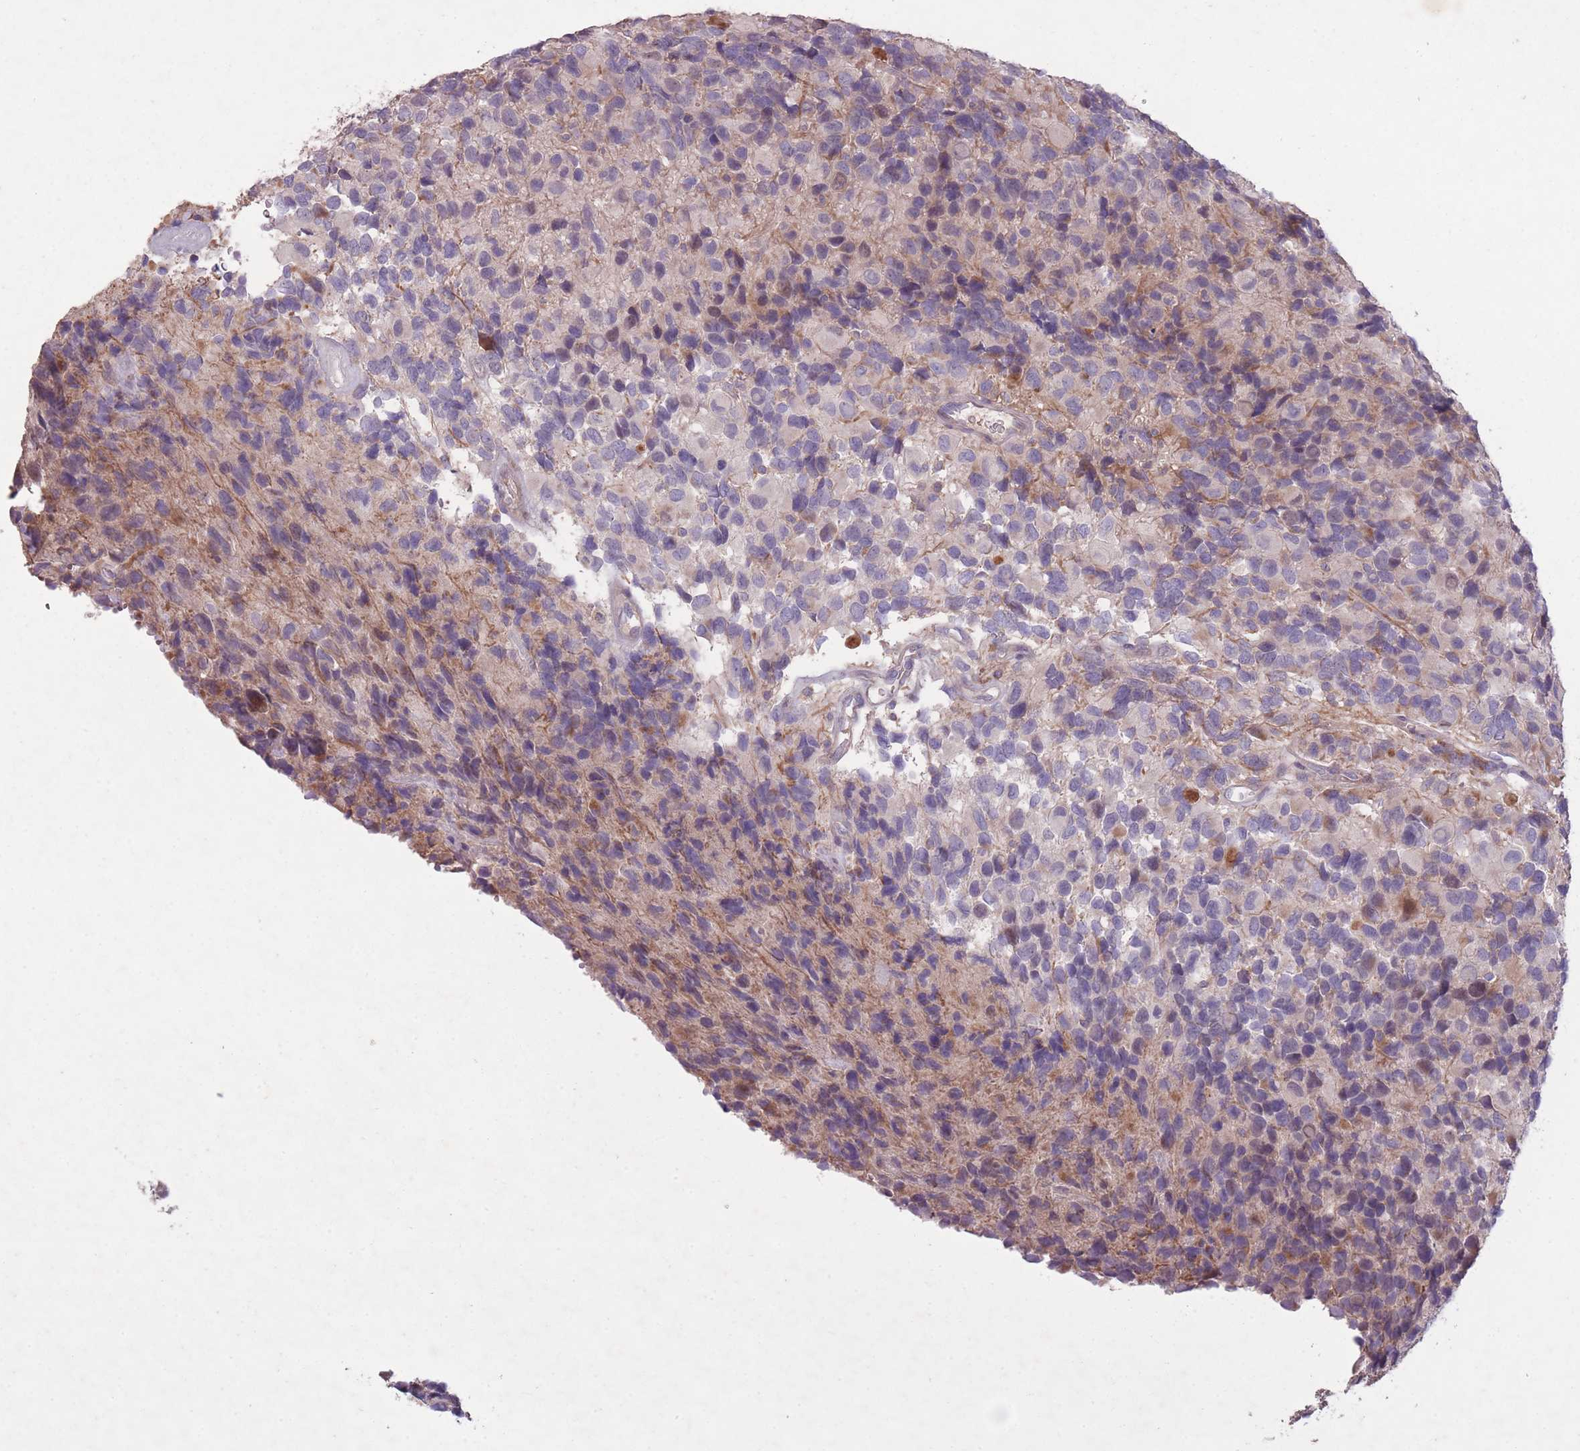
{"staining": {"intensity": "negative", "quantity": "none", "location": "none"}, "tissue": "glioma", "cell_type": "Tumor cells", "image_type": "cancer", "snomed": [{"axis": "morphology", "description": "Glioma, malignant, High grade"}, {"axis": "topography", "description": "Brain"}], "caption": "An IHC photomicrograph of malignant glioma (high-grade) is shown. There is no staining in tumor cells of malignant glioma (high-grade).", "gene": "OR2V2", "patient": {"sex": "male", "age": 77}}